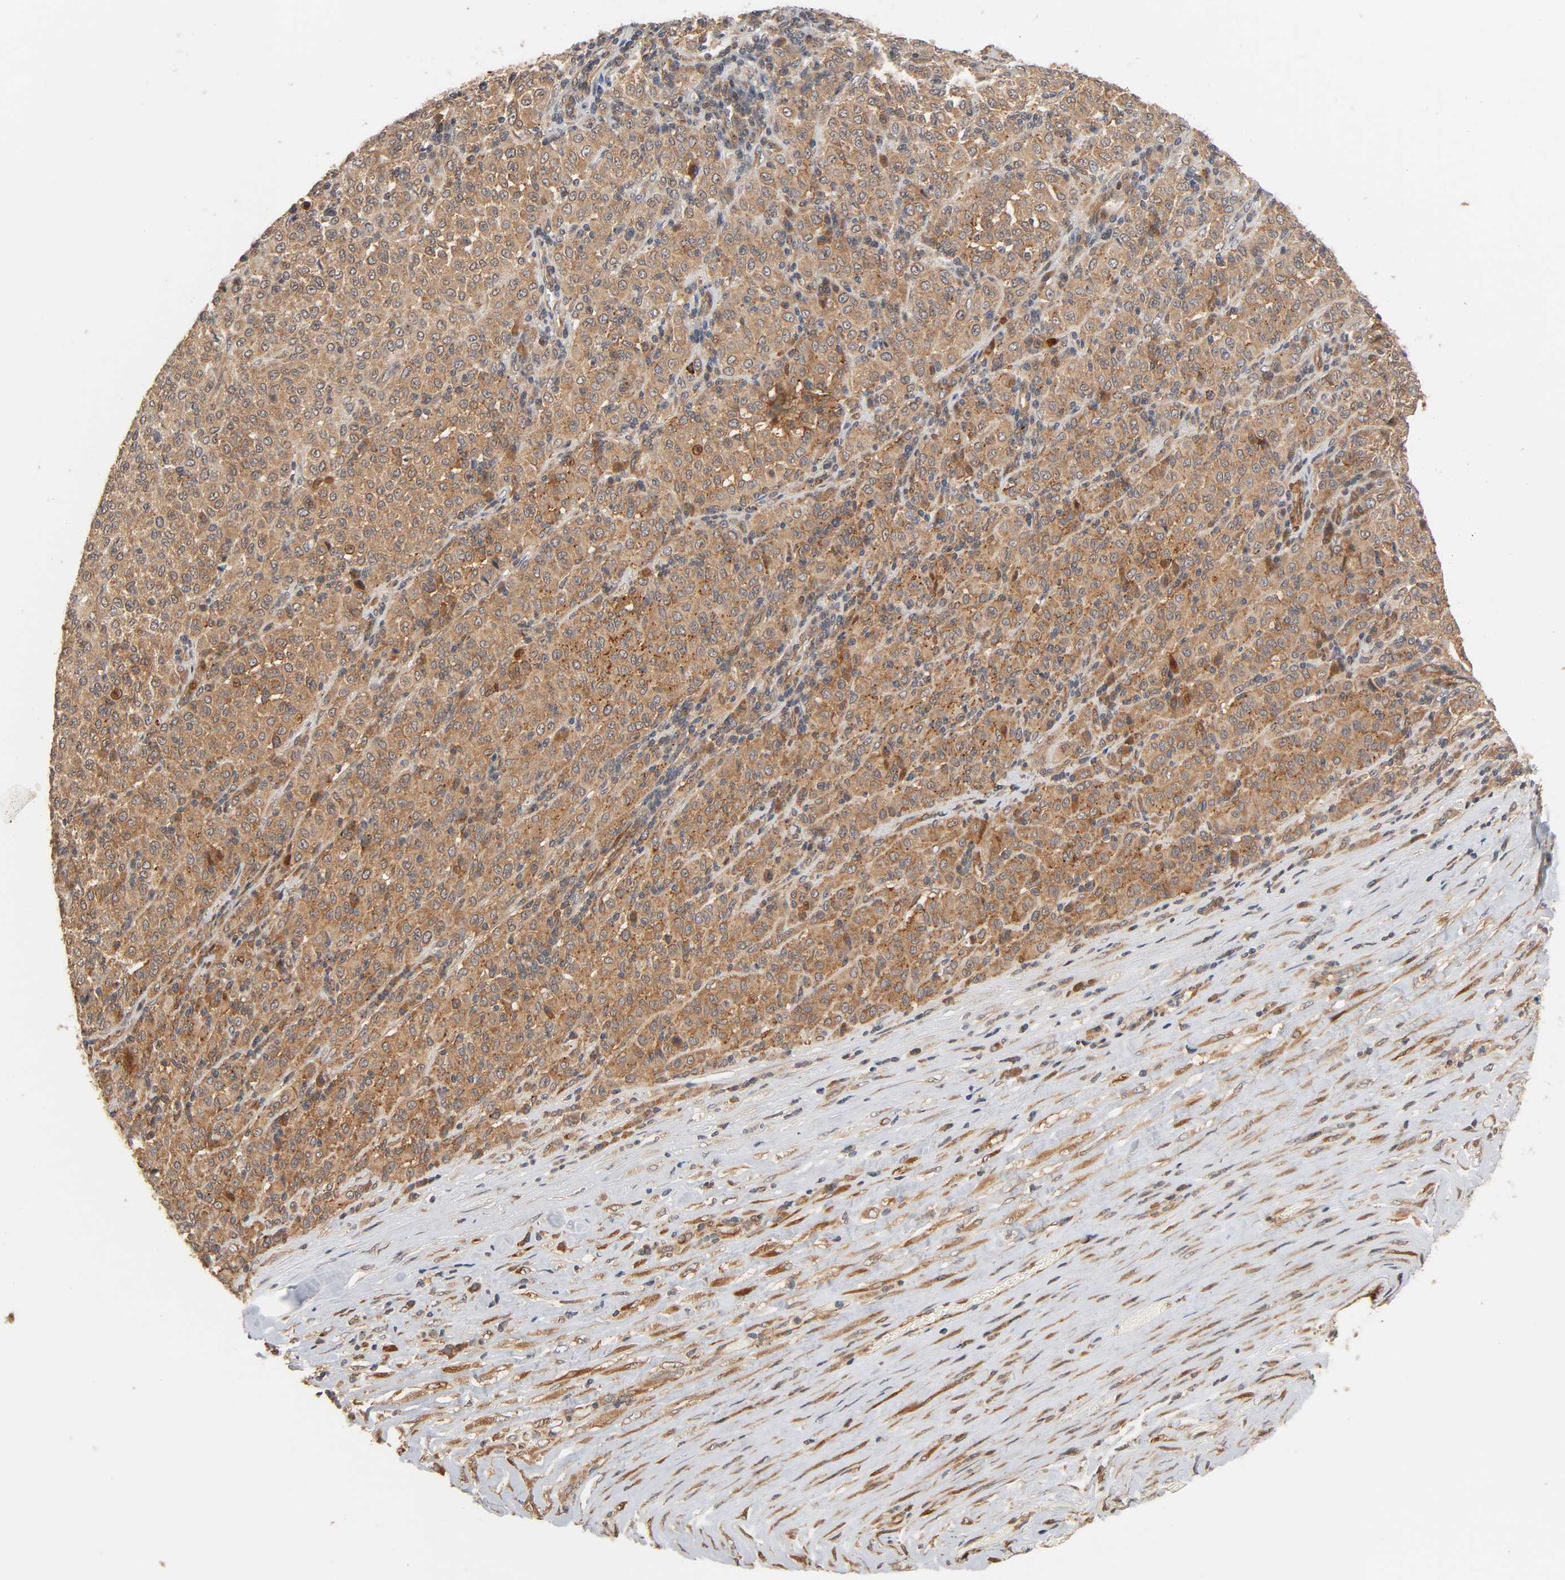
{"staining": {"intensity": "moderate", "quantity": ">75%", "location": "cytoplasmic/membranous,nuclear"}, "tissue": "melanoma", "cell_type": "Tumor cells", "image_type": "cancer", "snomed": [{"axis": "morphology", "description": "Malignant melanoma, Metastatic site"}, {"axis": "topography", "description": "Pancreas"}], "caption": "A micrograph of malignant melanoma (metastatic site) stained for a protein exhibits moderate cytoplasmic/membranous and nuclear brown staining in tumor cells.", "gene": "NEMF", "patient": {"sex": "female", "age": 30}}